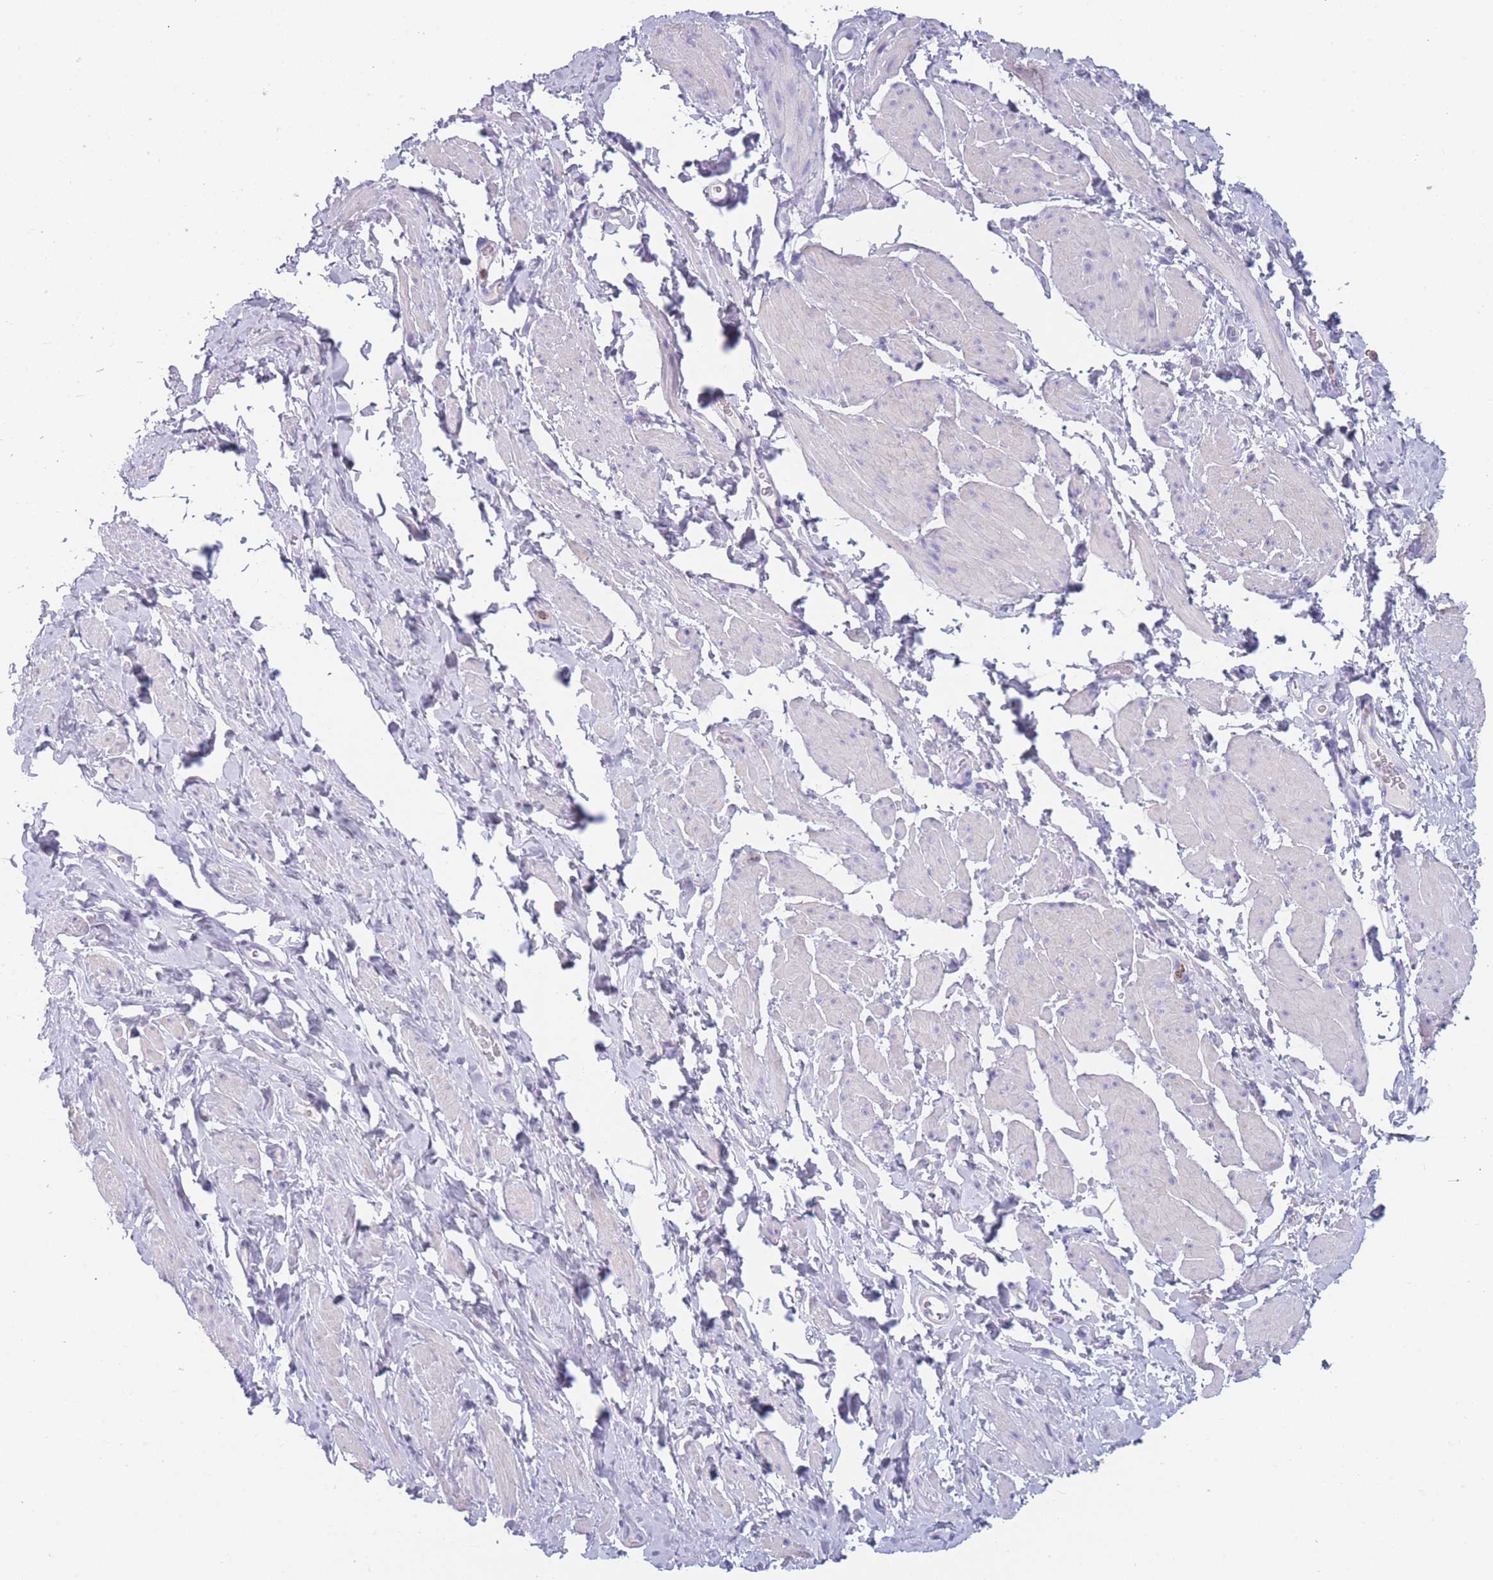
{"staining": {"intensity": "negative", "quantity": "none", "location": "none"}, "tissue": "smooth muscle", "cell_type": "Smooth muscle cells", "image_type": "normal", "snomed": [{"axis": "morphology", "description": "Normal tissue, NOS"}, {"axis": "topography", "description": "Smooth muscle"}, {"axis": "topography", "description": "Peripheral nerve tissue"}], "caption": "An image of human smooth muscle is negative for staining in smooth muscle cells. (DAB IHC, high magnification).", "gene": "ZNF627", "patient": {"sex": "male", "age": 69}}